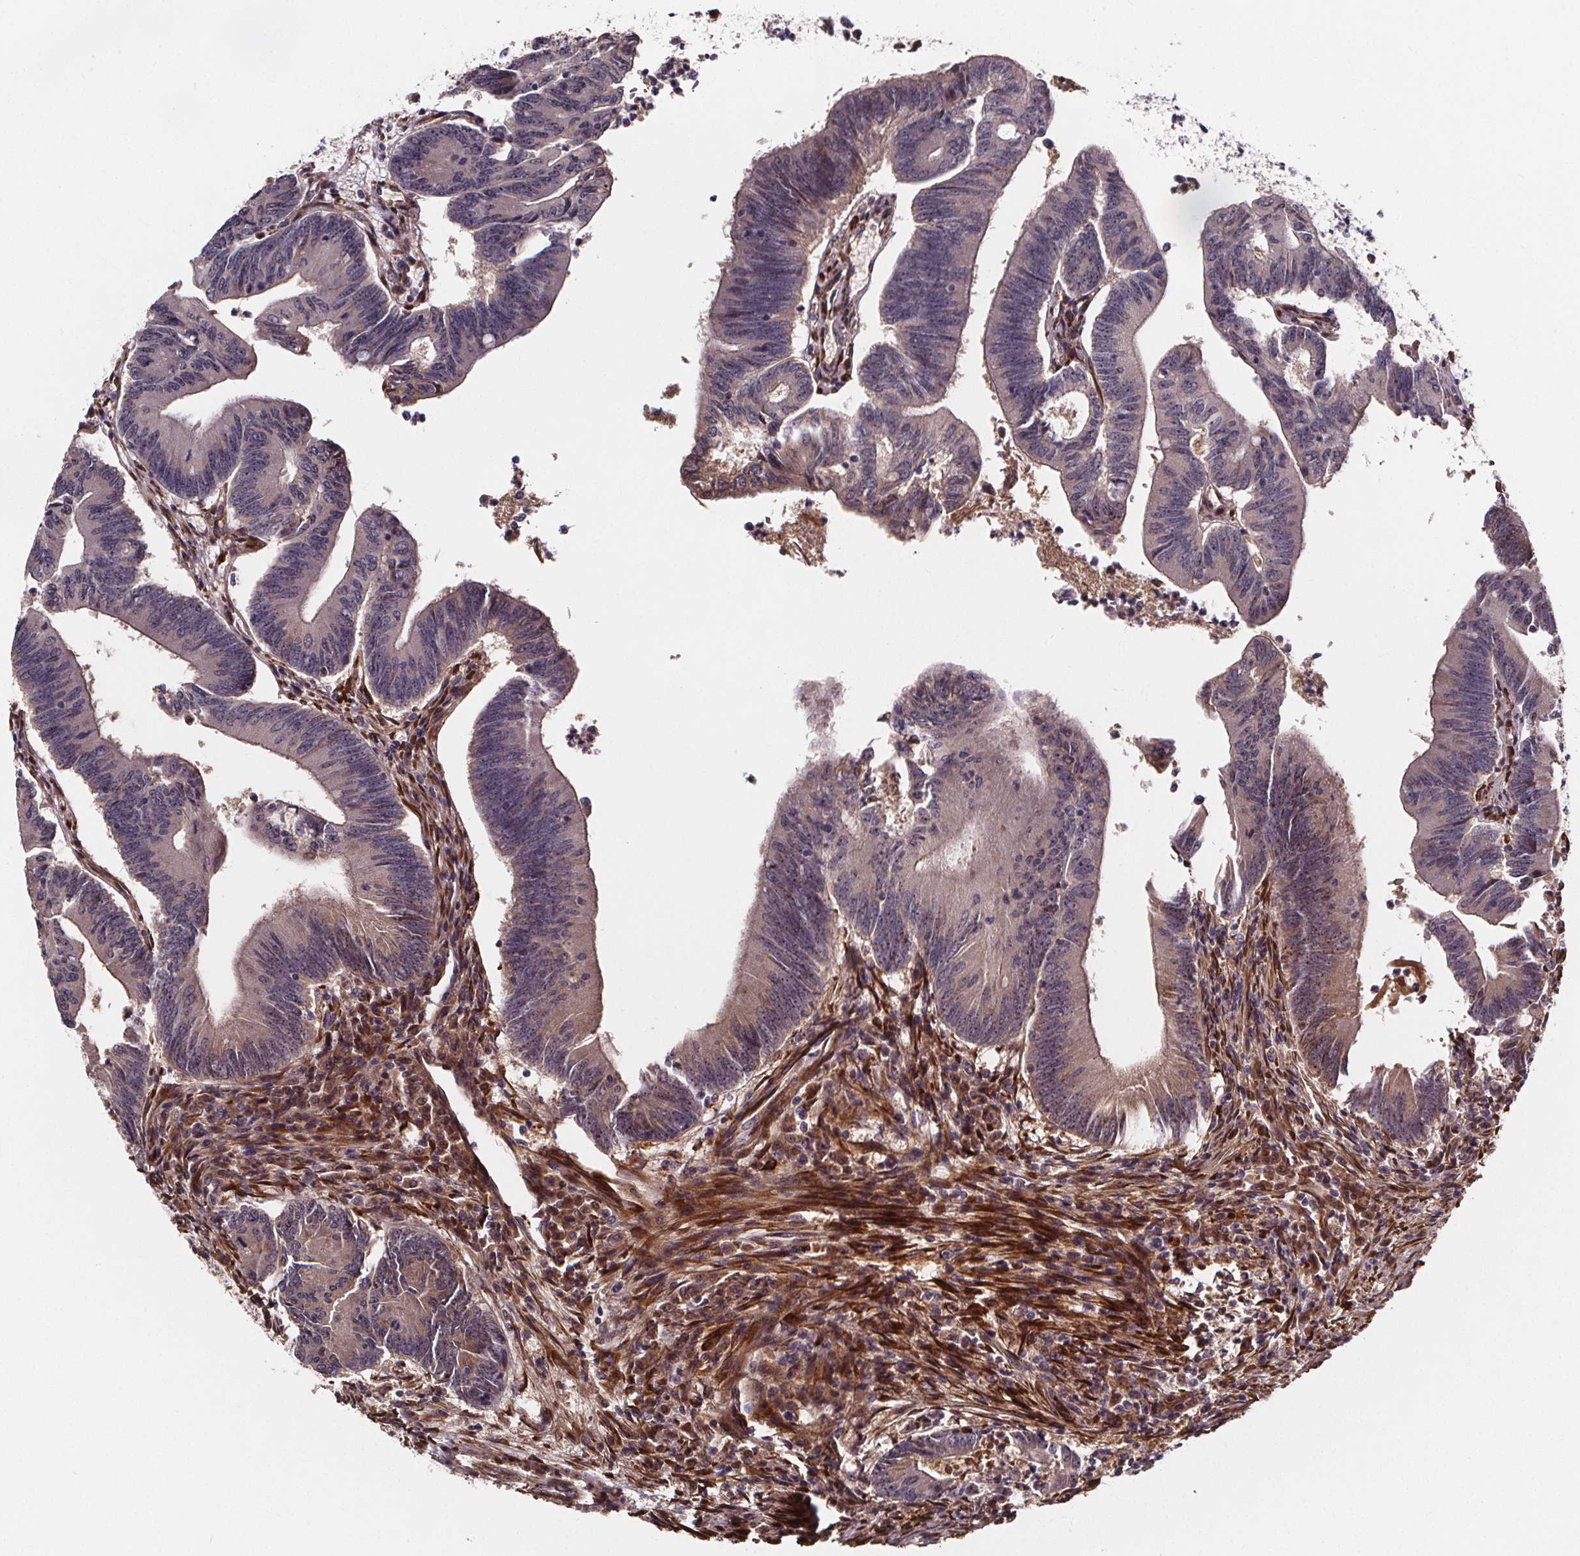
{"staining": {"intensity": "negative", "quantity": "none", "location": "none"}, "tissue": "colorectal cancer", "cell_type": "Tumor cells", "image_type": "cancer", "snomed": [{"axis": "morphology", "description": "Adenocarcinoma, NOS"}, {"axis": "topography", "description": "Colon"}], "caption": "Immunohistochemical staining of human colorectal adenocarcinoma demonstrates no significant expression in tumor cells.", "gene": "AEBP1", "patient": {"sex": "female", "age": 70}}